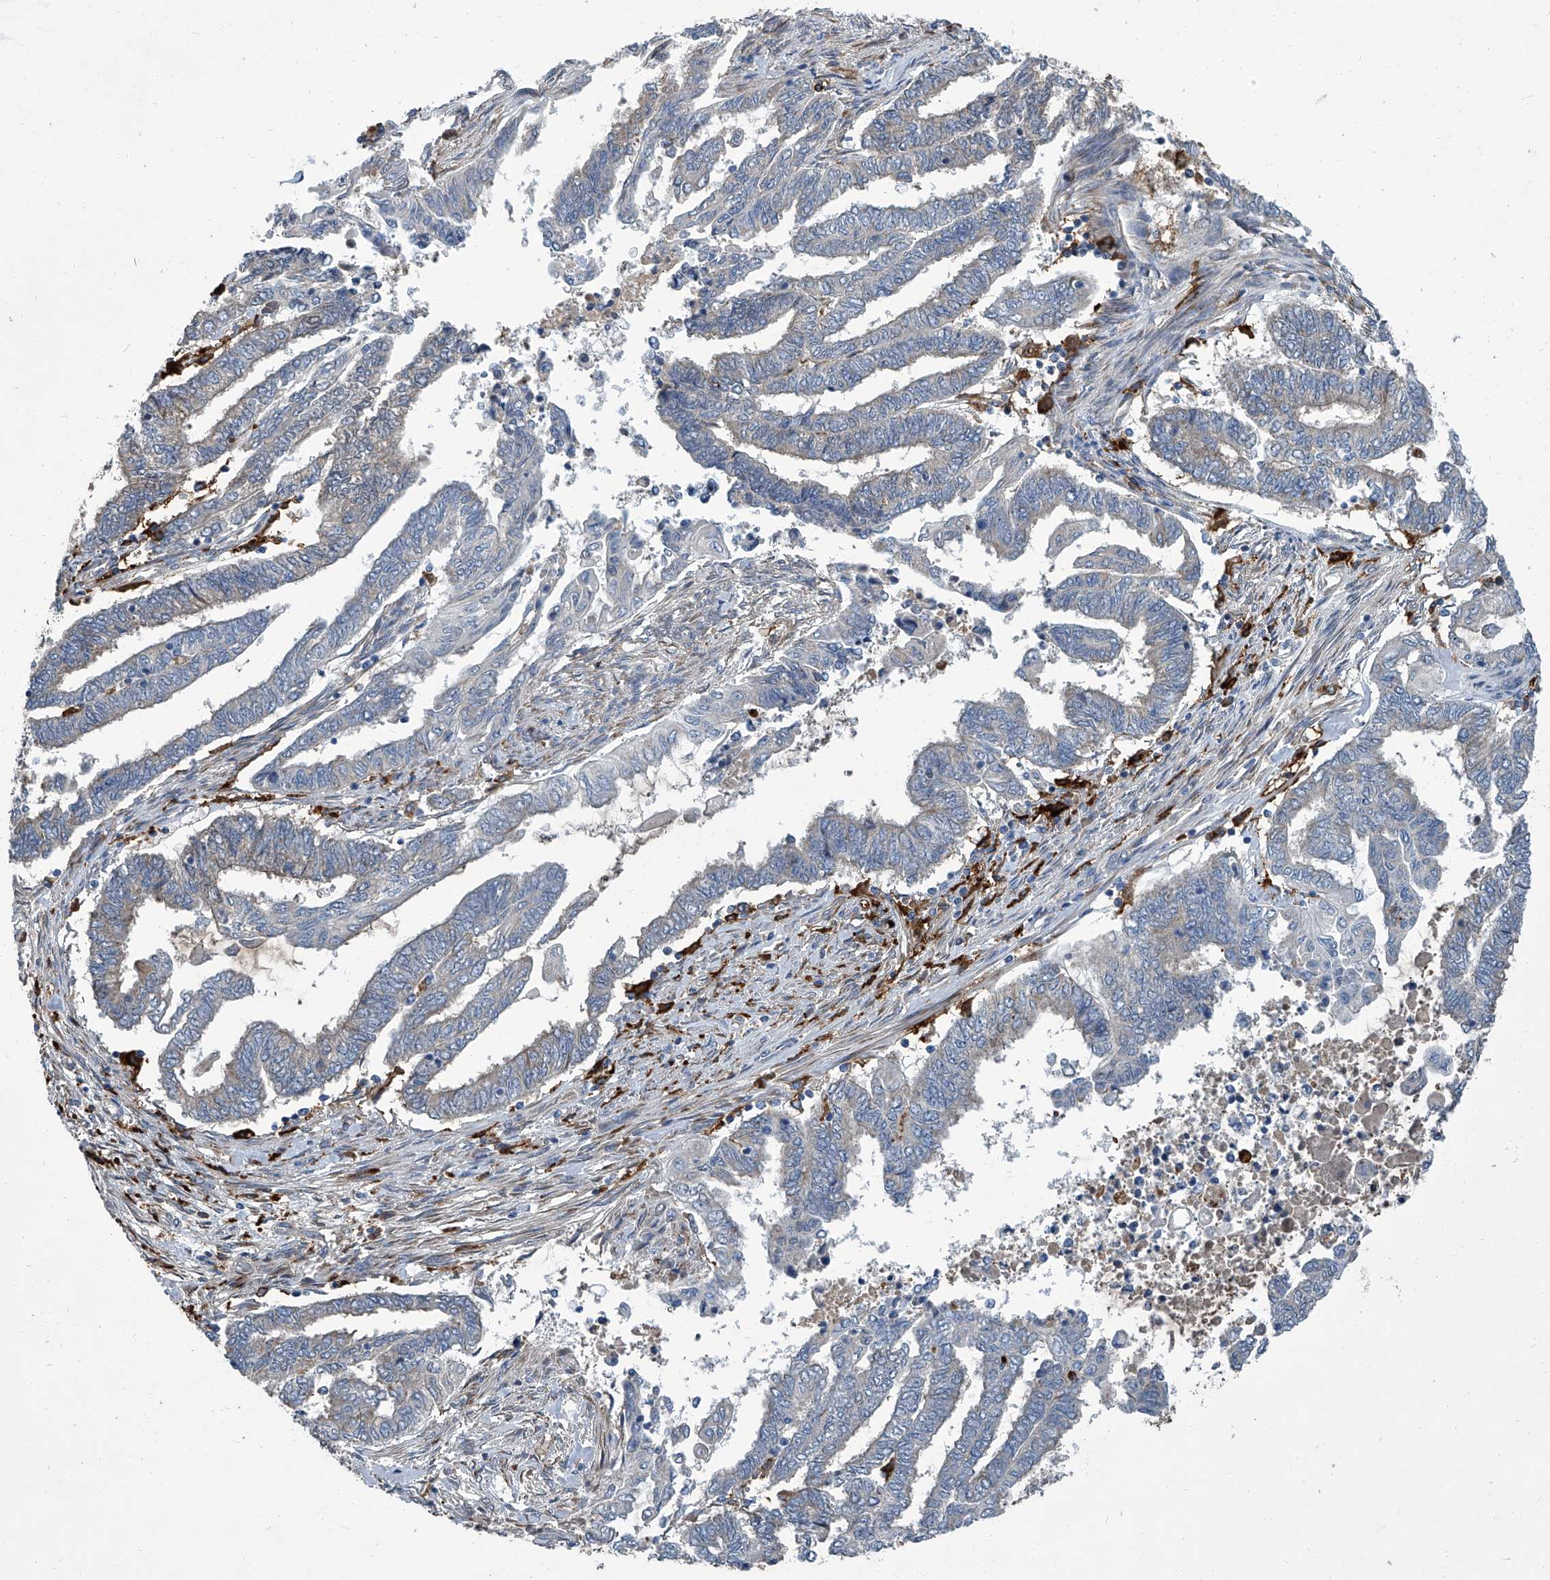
{"staining": {"intensity": "negative", "quantity": "none", "location": "none"}, "tissue": "endometrial cancer", "cell_type": "Tumor cells", "image_type": "cancer", "snomed": [{"axis": "morphology", "description": "Adenocarcinoma, NOS"}, {"axis": "topography", "description": "Uterus"}, {"axis": "topography", "description": "Endometrium"}], "caption": "Immunohistochemistry image of neoplastic tissue: adenocarcinoma (endometrial) stained with DAB exhibits no significant protein expression in tumor cells.", "gene": "FAM167A", "patient": {"sex": "female", "age": 70}}